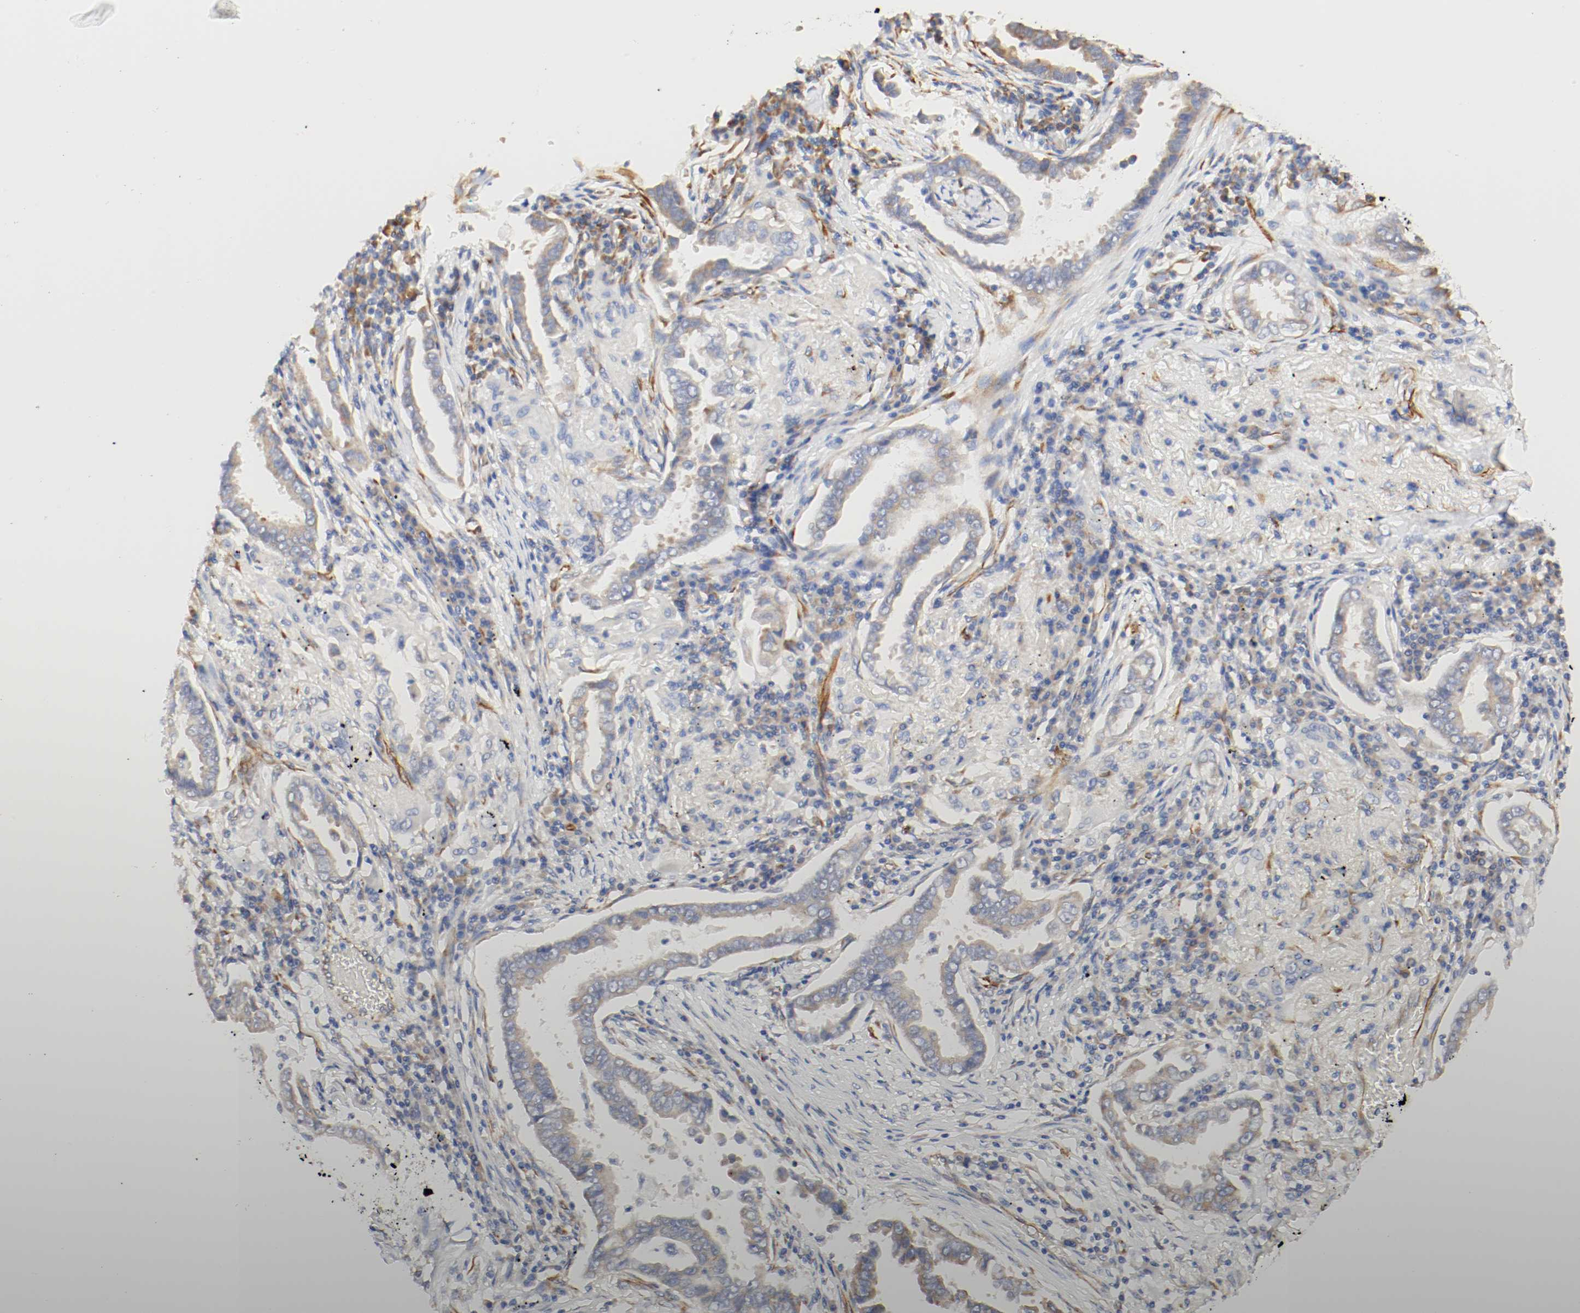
{"staining": {"intensity": "moderate", "quantity": ">75%", "location": "cytoplasmic/membranous"}, "tissue": "lung cancer", "cell_type": "Tumor cells", "image_type": "cancer", "snomed": [{"axis": "morphology", "description": "Normal tissue, NOS"}, {"axis": "morphology", "description": "Inflammation, NOS"}, {"axis": "morphology", "description": "Adenocarcinoma, NOS"}, {"axis": "topography", "description": "Lung"}], "caption": "Immunohistochemistry (IHC) (DAB (3,3'-diaminobenzidine)) staining of lung adenocarcinoma displays moderate cytoplasmic/membranous protein positivity in approximately >75% of tumor cells. The protein is shown in brown color, while the nuclei are stained blue.", "gene": "GIT1", "patient": {"sex": "female", "age": 64}}